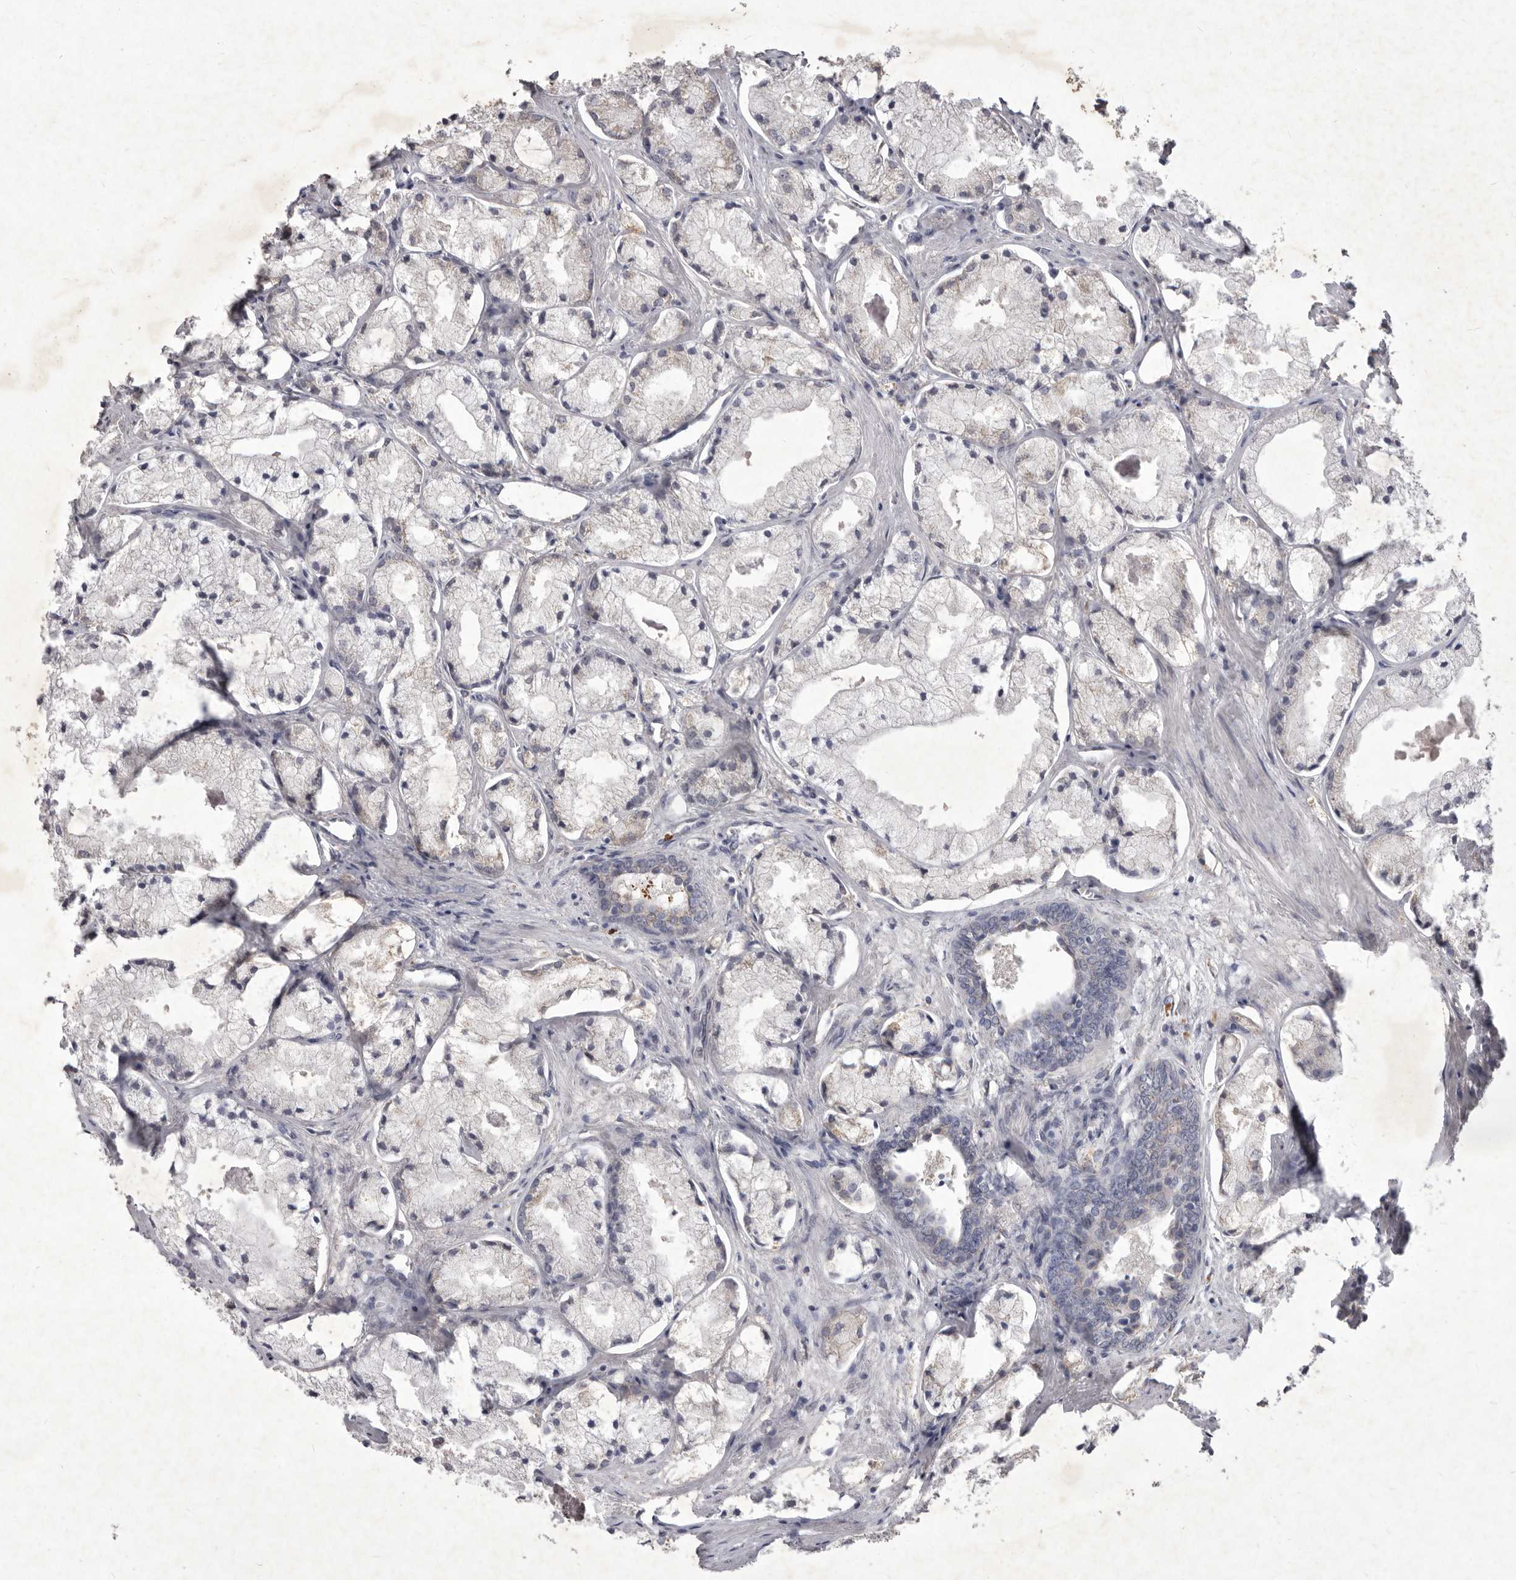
{"staining": {"intensity": "moderate", "quantity": "25%-75%", "location": "cytoplasmic/membranous"}, "tissue": "prostate cancer", "cell_type": "Tumor cells", "image_type": "cancer", "snomed": [{"axis": "morphology", "description": "Adenocarcinoma, High grade"}, {"axis": "topography", "description": "Prostate"}], "caption": "Approximately 25%-75% of tumor cells in prostate high-grade adenocarcinoma reveal moderate cytoplasmic/membranous protein expression as visualized by brown immunohistochemical staining.", "gene": "P2RX6", "patient": {"sex": "male", "age": 50}}